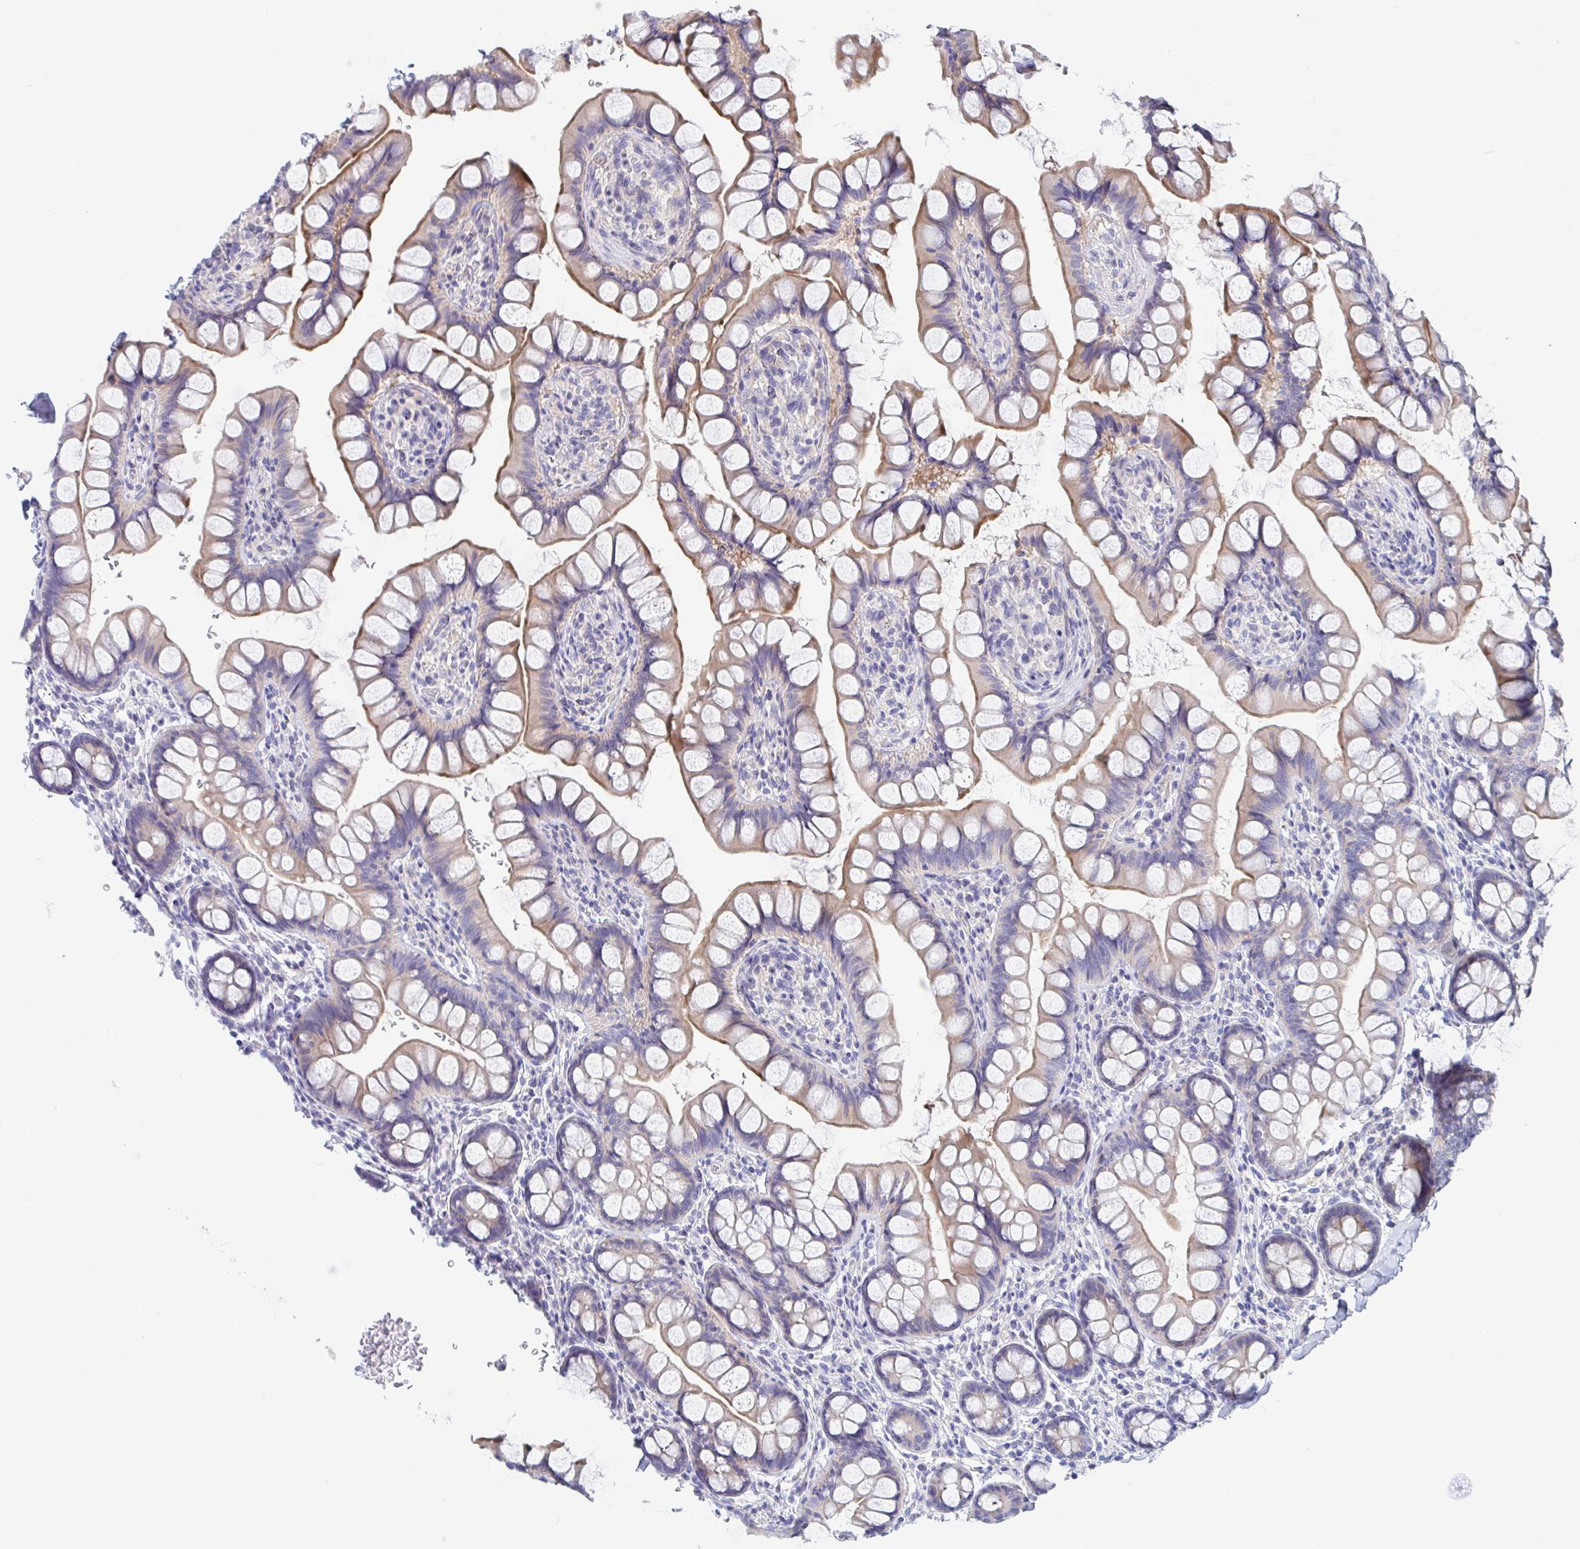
{"staining": {"intensity": "moderate", "quantity": "<25%", "location": "cytoplasmic/membranous"}, "tissue": "small intestine", "cell_type": "Glandular cells", "image_type": "normal", "snomed": [{"axis": "morphology", "description": "Normal tissue, NOS"}, {"axis": "topography", "description": "Small intestine"}], "caption": "High-magnification brightfield microscopy of benign small intestine stained with DAB (3,3'-diaminobenzidine) (brown) and counterstained with hematoxylin (blue). glandular cells exhibit moderate cytoplasmic/membranous expression is present in about<25% of cells. The protein is stained brown, and the nuclei are stained in blue (DAB IHC with brightfield microscopy, high magnification).", "gene": "P2RX3", "patient": {"sex": "male", "age": 70}}